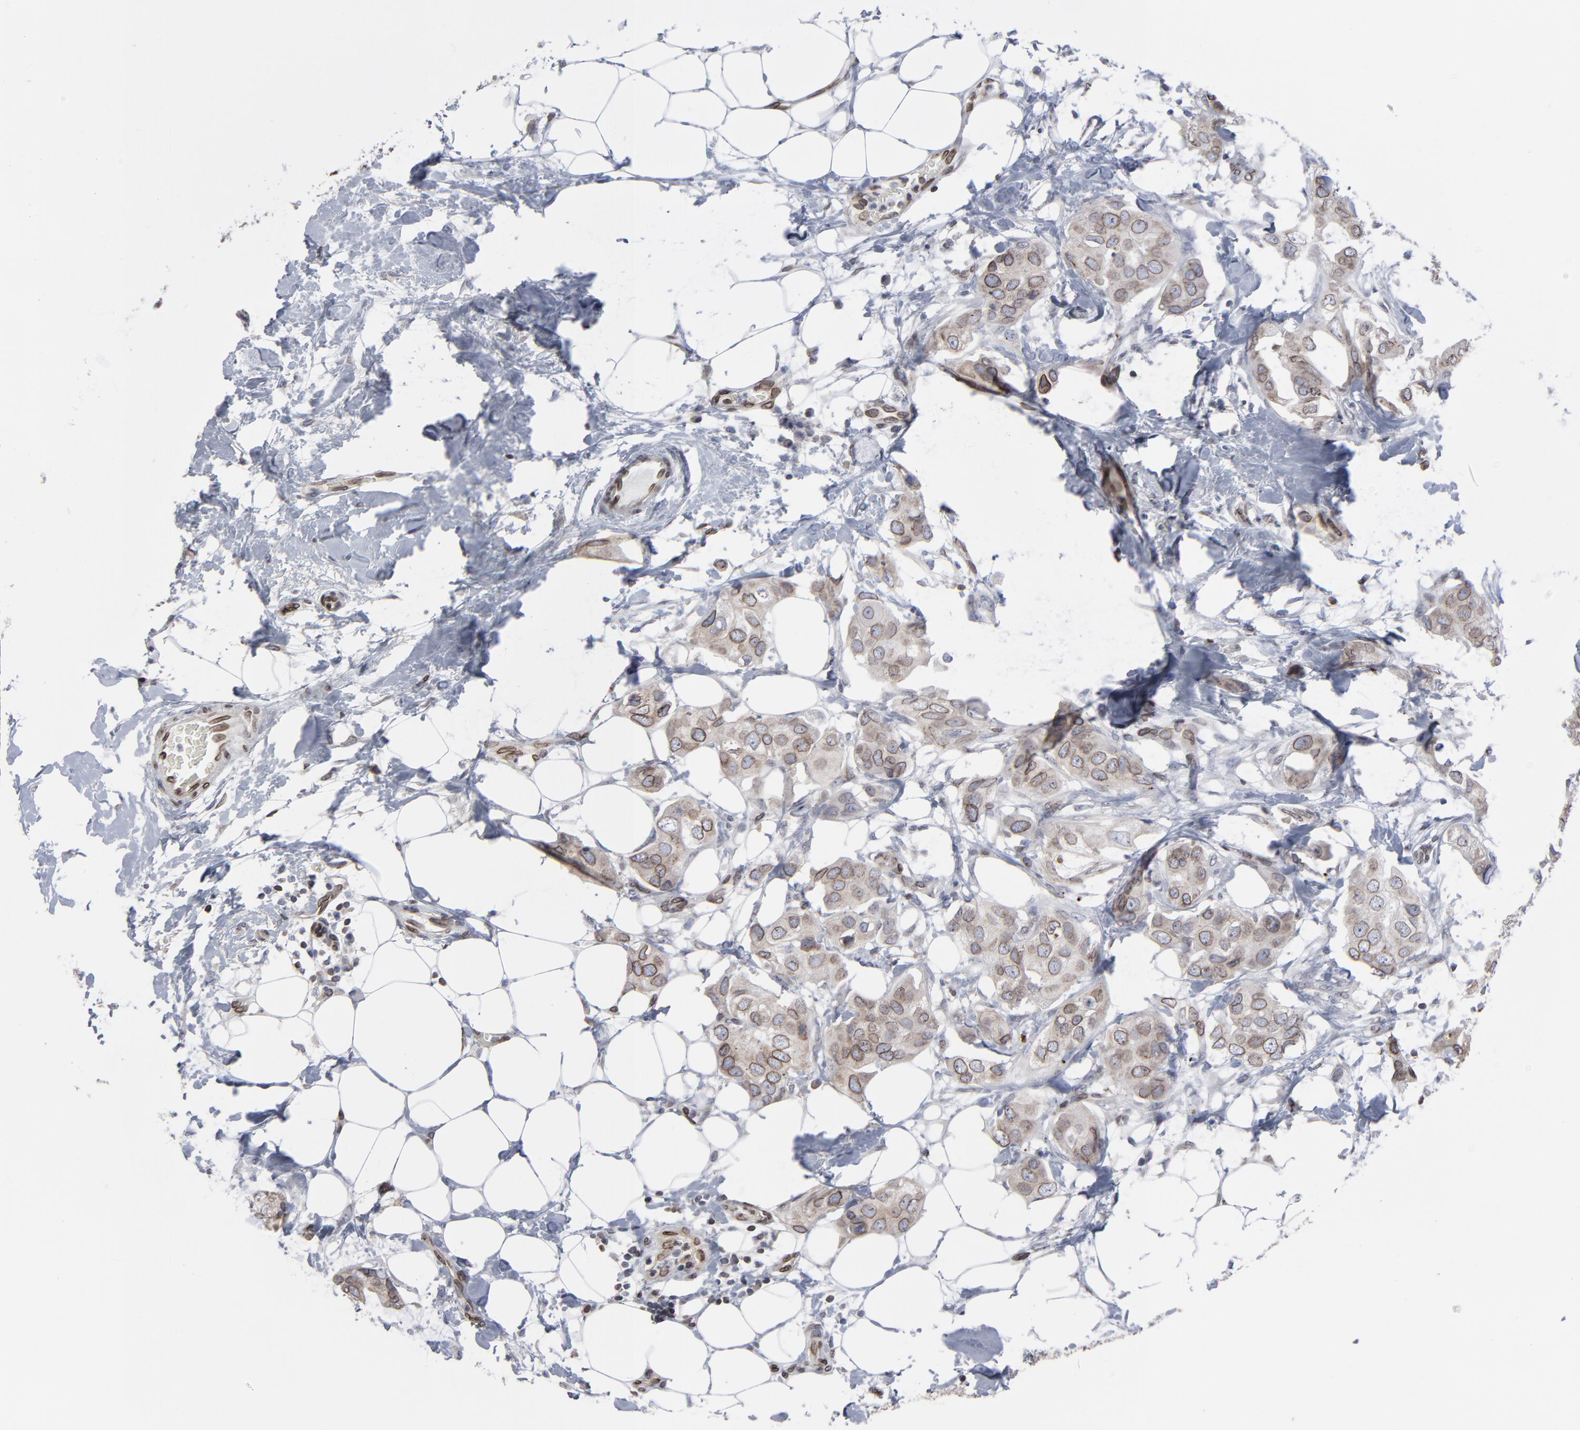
{"staining": {"intensity": "weak", "quantity": ">75%", "location": "cytoplasmic/membranous,nuclear"}, "tissue": "breast cancer", "cell_type": "Tumor cells", "image_type": "cancer", "snomed": [{"axis": "morphology", "description": "Duct carcinoma"}, {"axis": "topography", "description": "Breast"}], "caption": "Breast cancer stained for a protein displays weak cytoplasmic/membranous and nuclear positivity in tumor cells.", "gene": "SYNE2", "patient": {"sex": "female", "age": 40}}